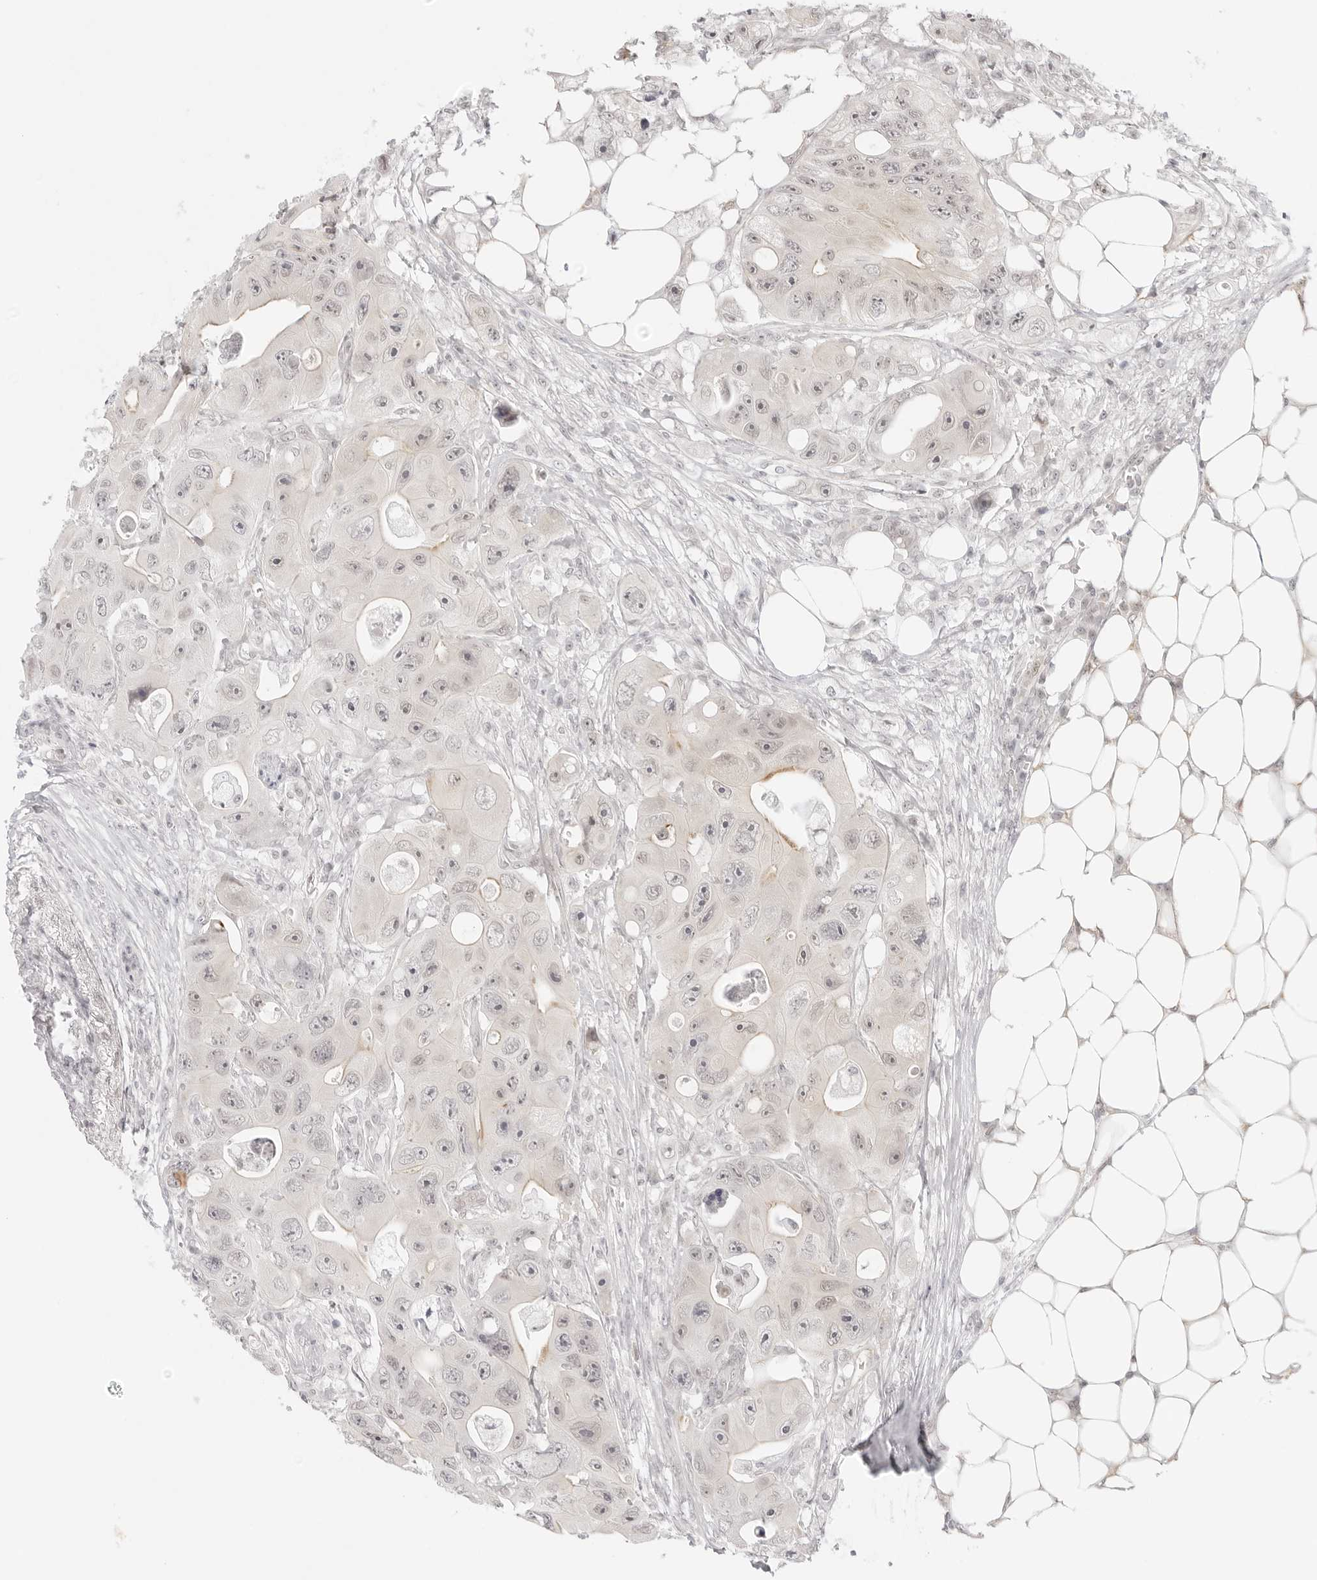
{"staining": {"intensity": "weak", "quantity": "<25%", "location": "nuclear"}, "tissue": "colorectal cancer", "cell_type": "Tumor cells", "image_type": "cancer", "snomed": [{"axis": "morphology", "description": "Adenocarcinoma, NOS"}, {"axis": "topography", "description": "Colon"}], "caption": "Immunohistochemistry of human colorectal adenocarcinoma shows no expression in tumor cells.", "gene": "MED18", "patient": {"sex": "female", "age": 46}}